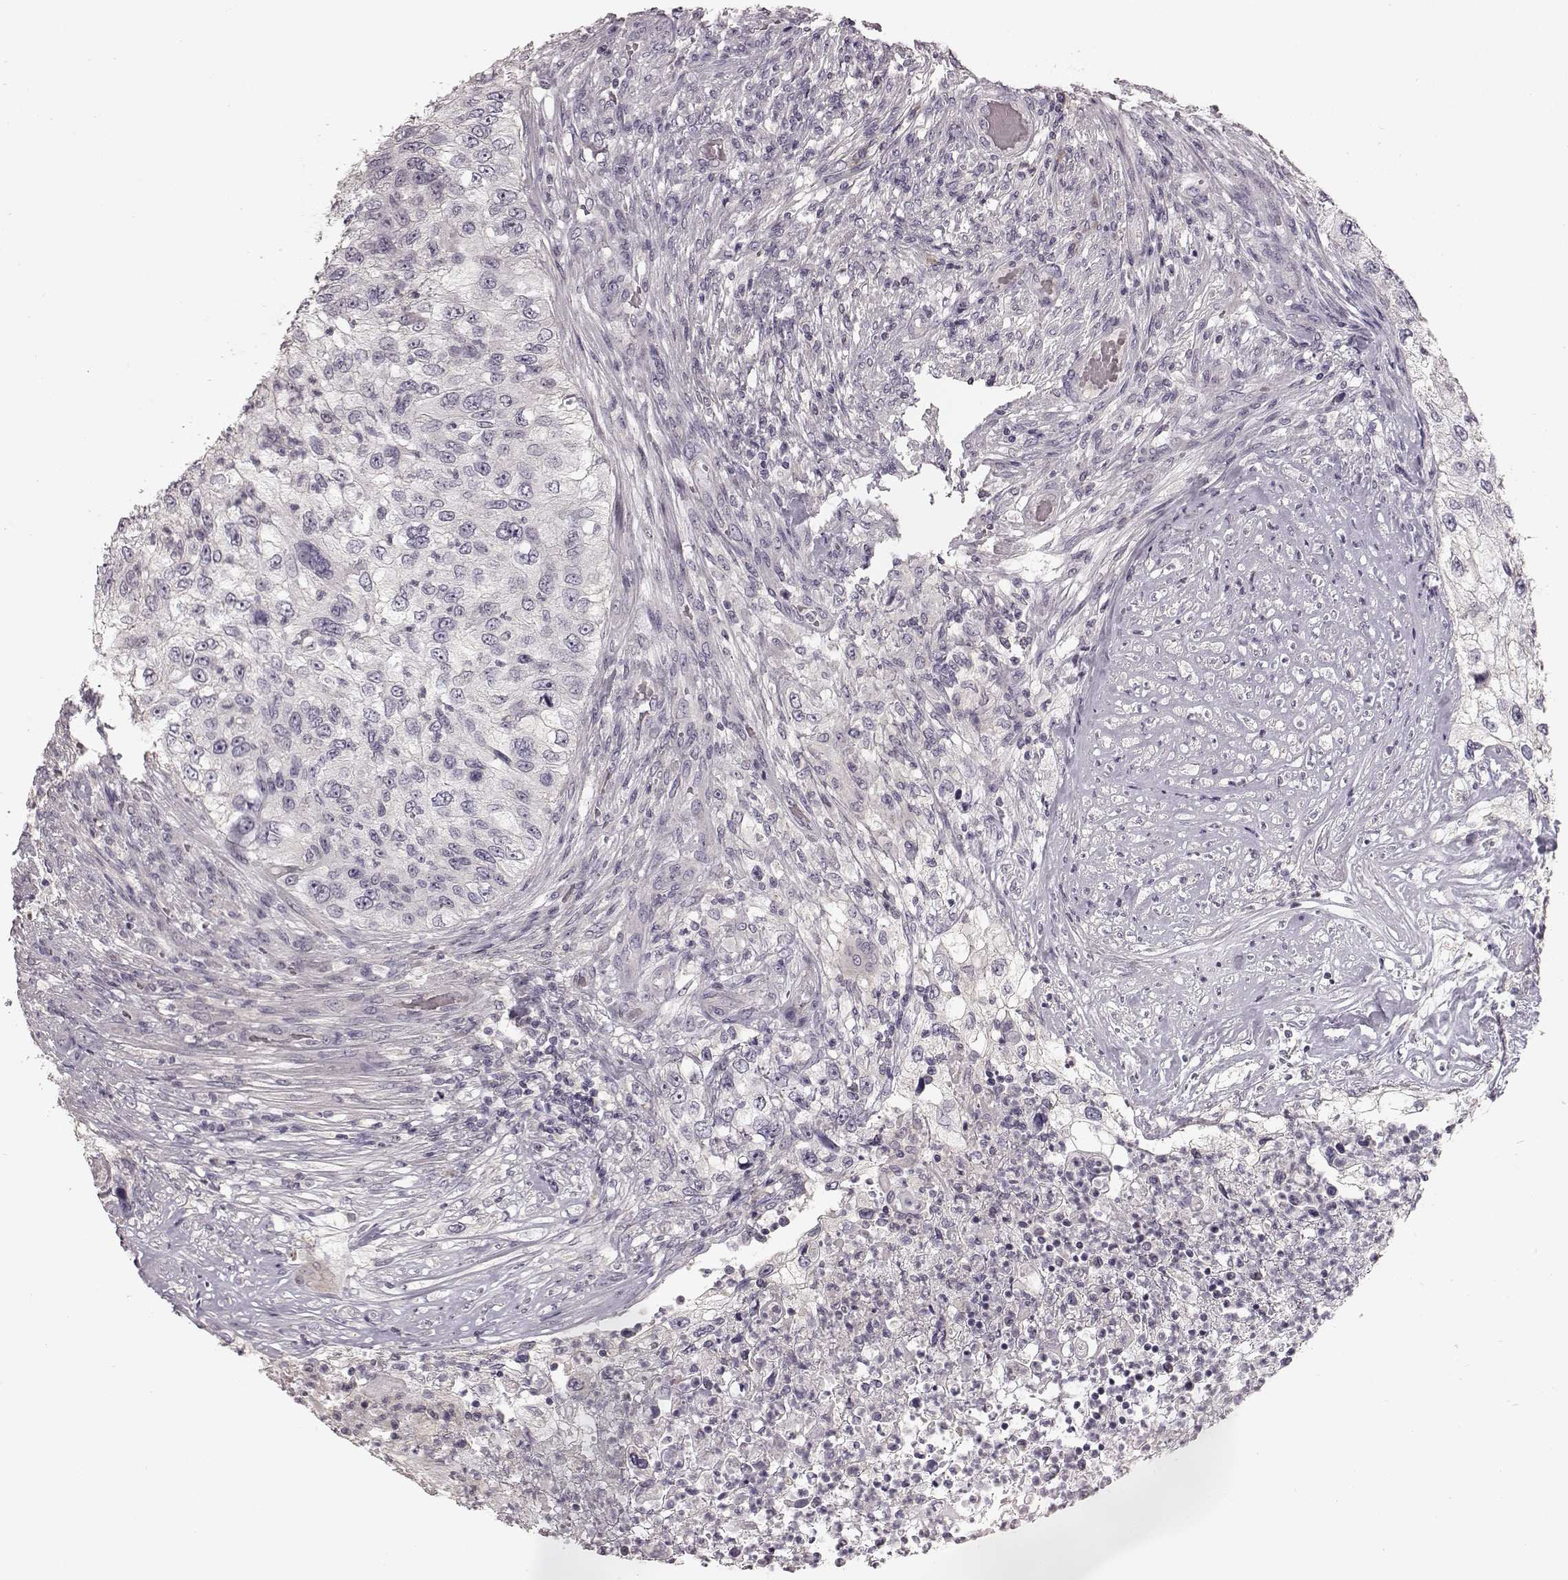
{"staining": {"intensity": "negative", "quantity": "none", "location": "none"}, "tissue": "urothelial cancer", "cell_type": "Tumor cells", "image_type": "cancer", "snomed": [{"axis": "morphology", "description": "Urothelial carcinoma, High grade"}, {"axis": "topography", "description": "Urinary bladder"}], "caption": "Tumor cells show no significant protein positivity in high-grade urothelial carcinoma.", "gene": "MIA", "patient": {"sex": "female", "age": 60}}